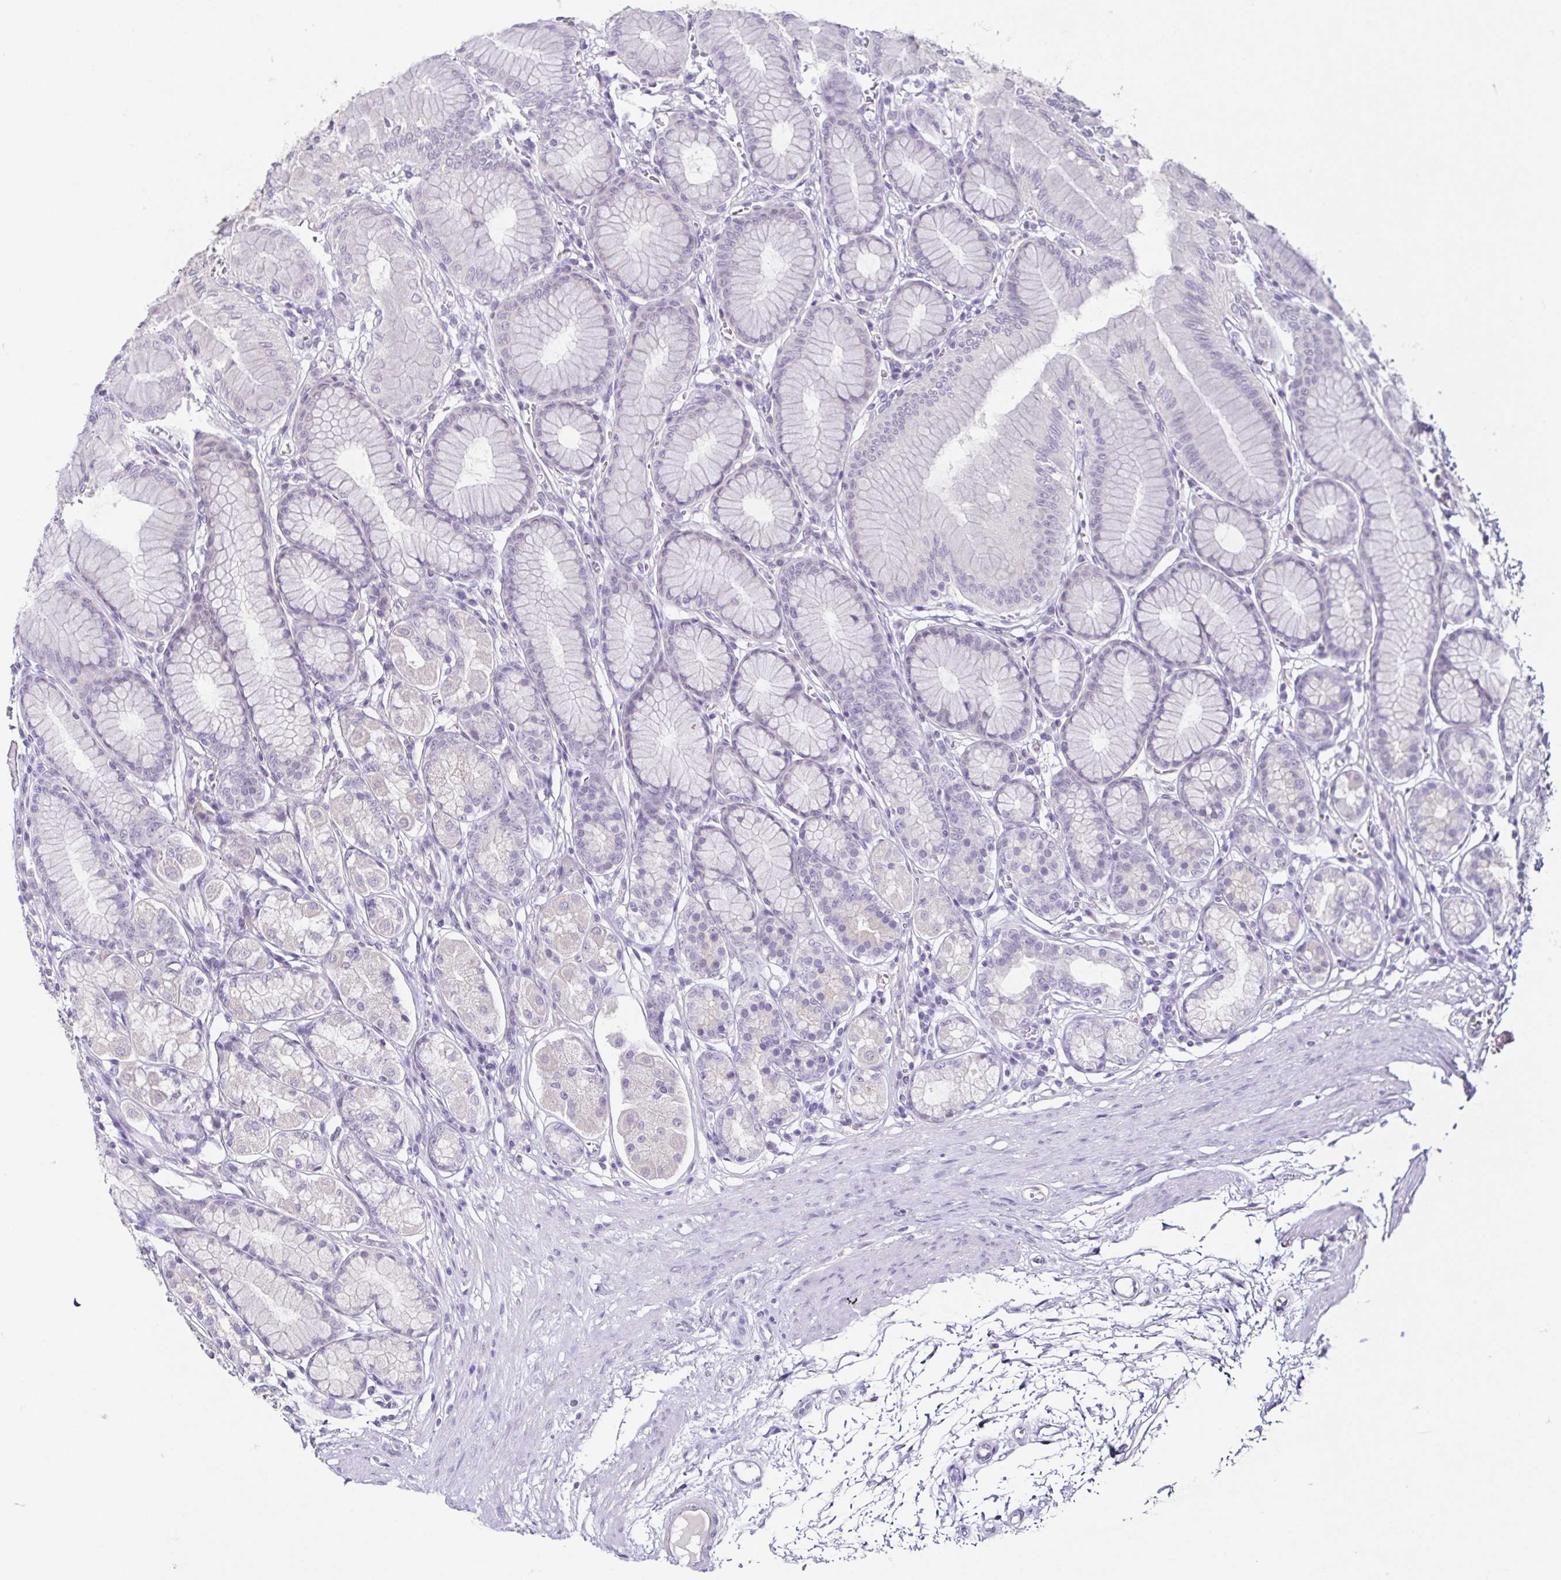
{"staining": {"intensity": "negative", "quantity": "none", "location": "none"}, "tissue": "stomach", "cell_type": "Glandular cells", "image_type": "normal", "snomed": [{"axis": "morphology", "description": "Normal tissue, NOS"}, {"axis": "topography", "description": "Stomach"}, {"axis": "topography", "description": "Stomach, lower"}], "caption": "A photomicrograph of human stomach is negative for staining in glandular cells. The staining is performed using DAB brown chromogen with nuclei counter-stained in using hematoxylin.", "gene": "TP73", "patient": {"sex": "male", "age": 76}}